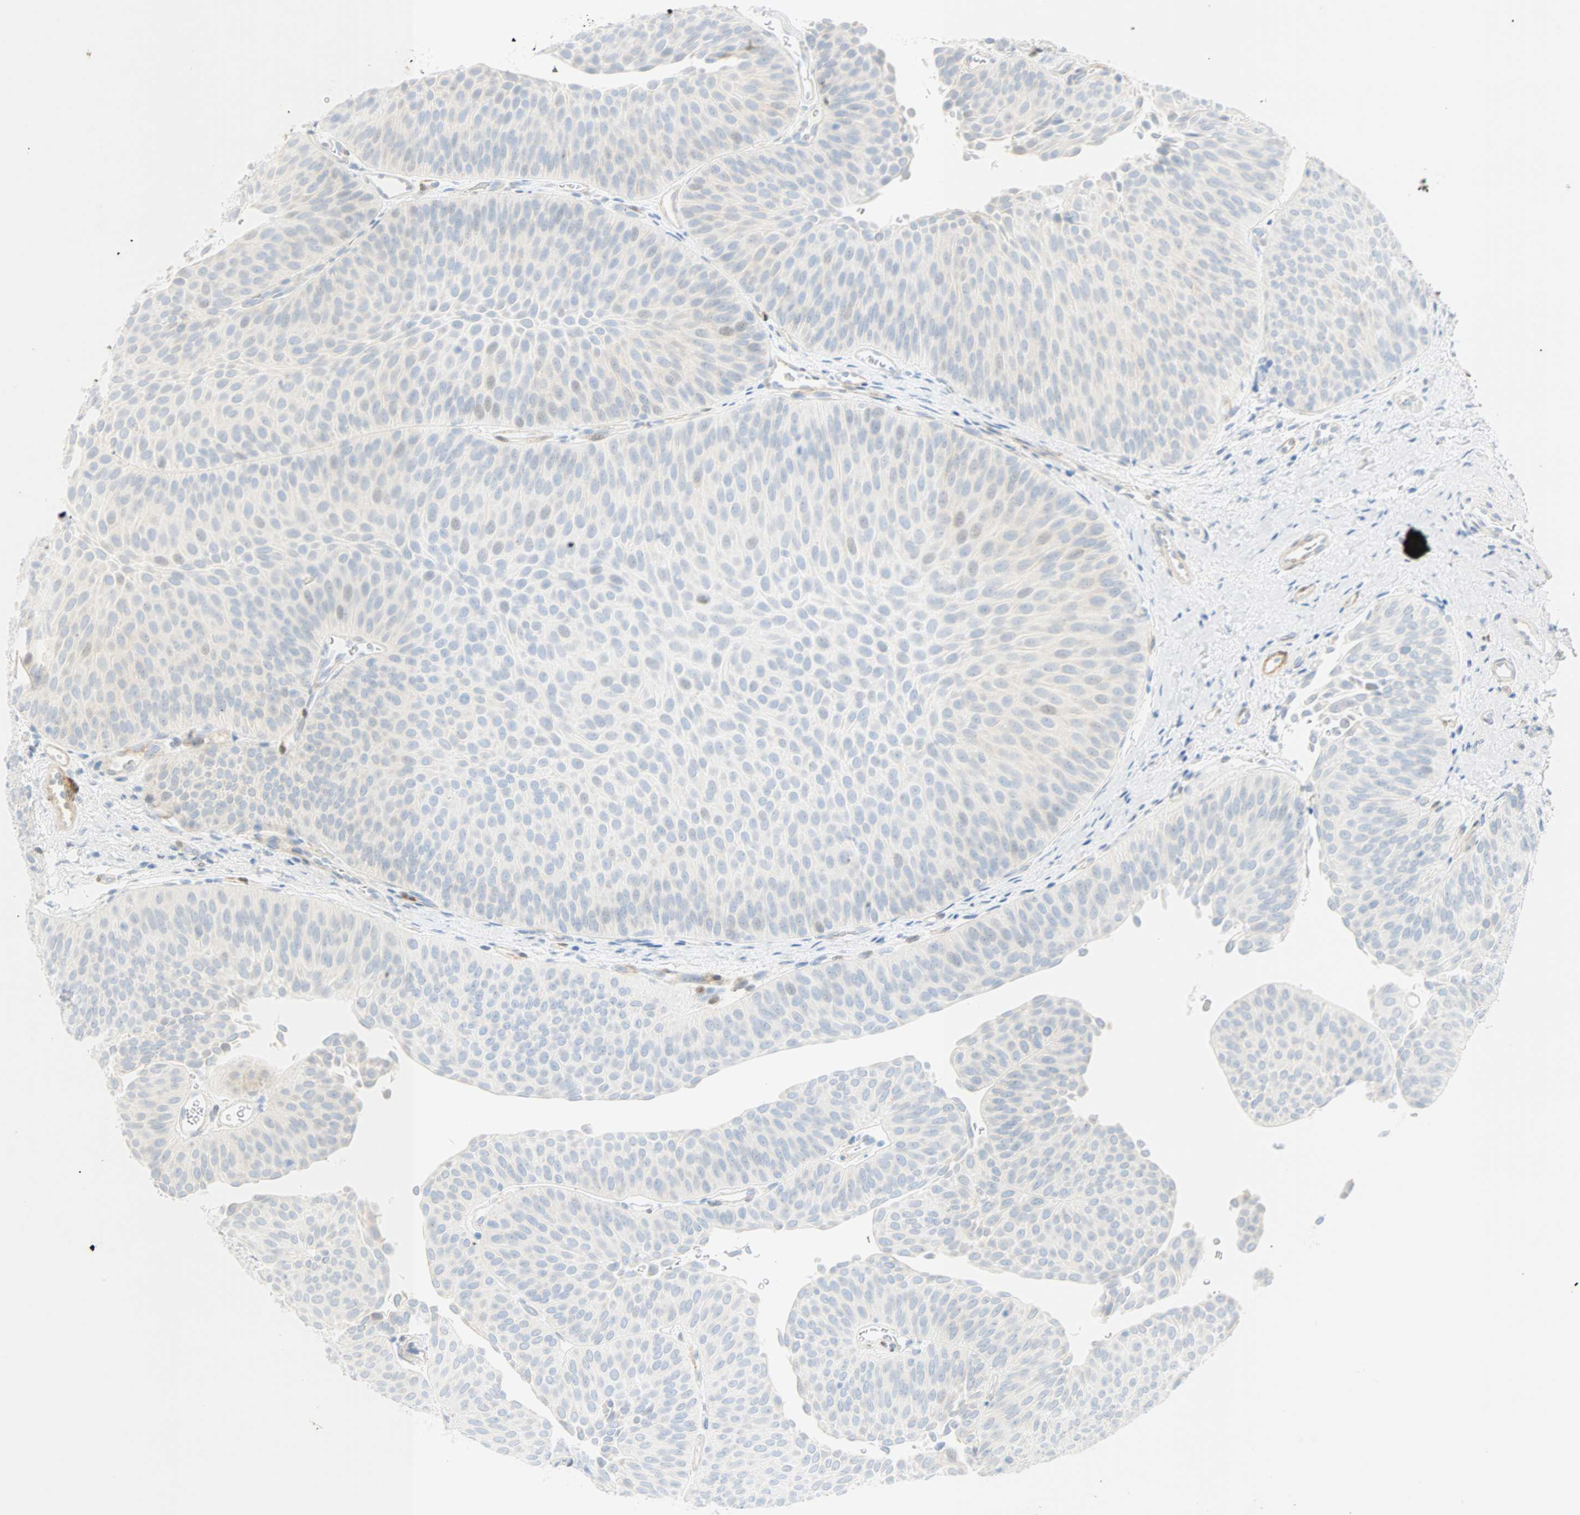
{"staining": {"intensity": "negative", "quantity": "none", "location": "none"}, "tissue": "urothelial cancer", "cell_type": "Tumor cells", "image_type": "cancer", "snomed": [{"axis": "morphology", "description": "Urothelial carcinoma, Low grade"}, {"axis": "topography", "description": "Urinary bladder"}], "caption": "Immunohistochemistry image of neoplastic tissue: human urothelial cancer stained with DAB demonstrates no significant protein expression in tumor cells.", "gene": "SELENBP1", "patient": {"sex": "female", "age": 60}}